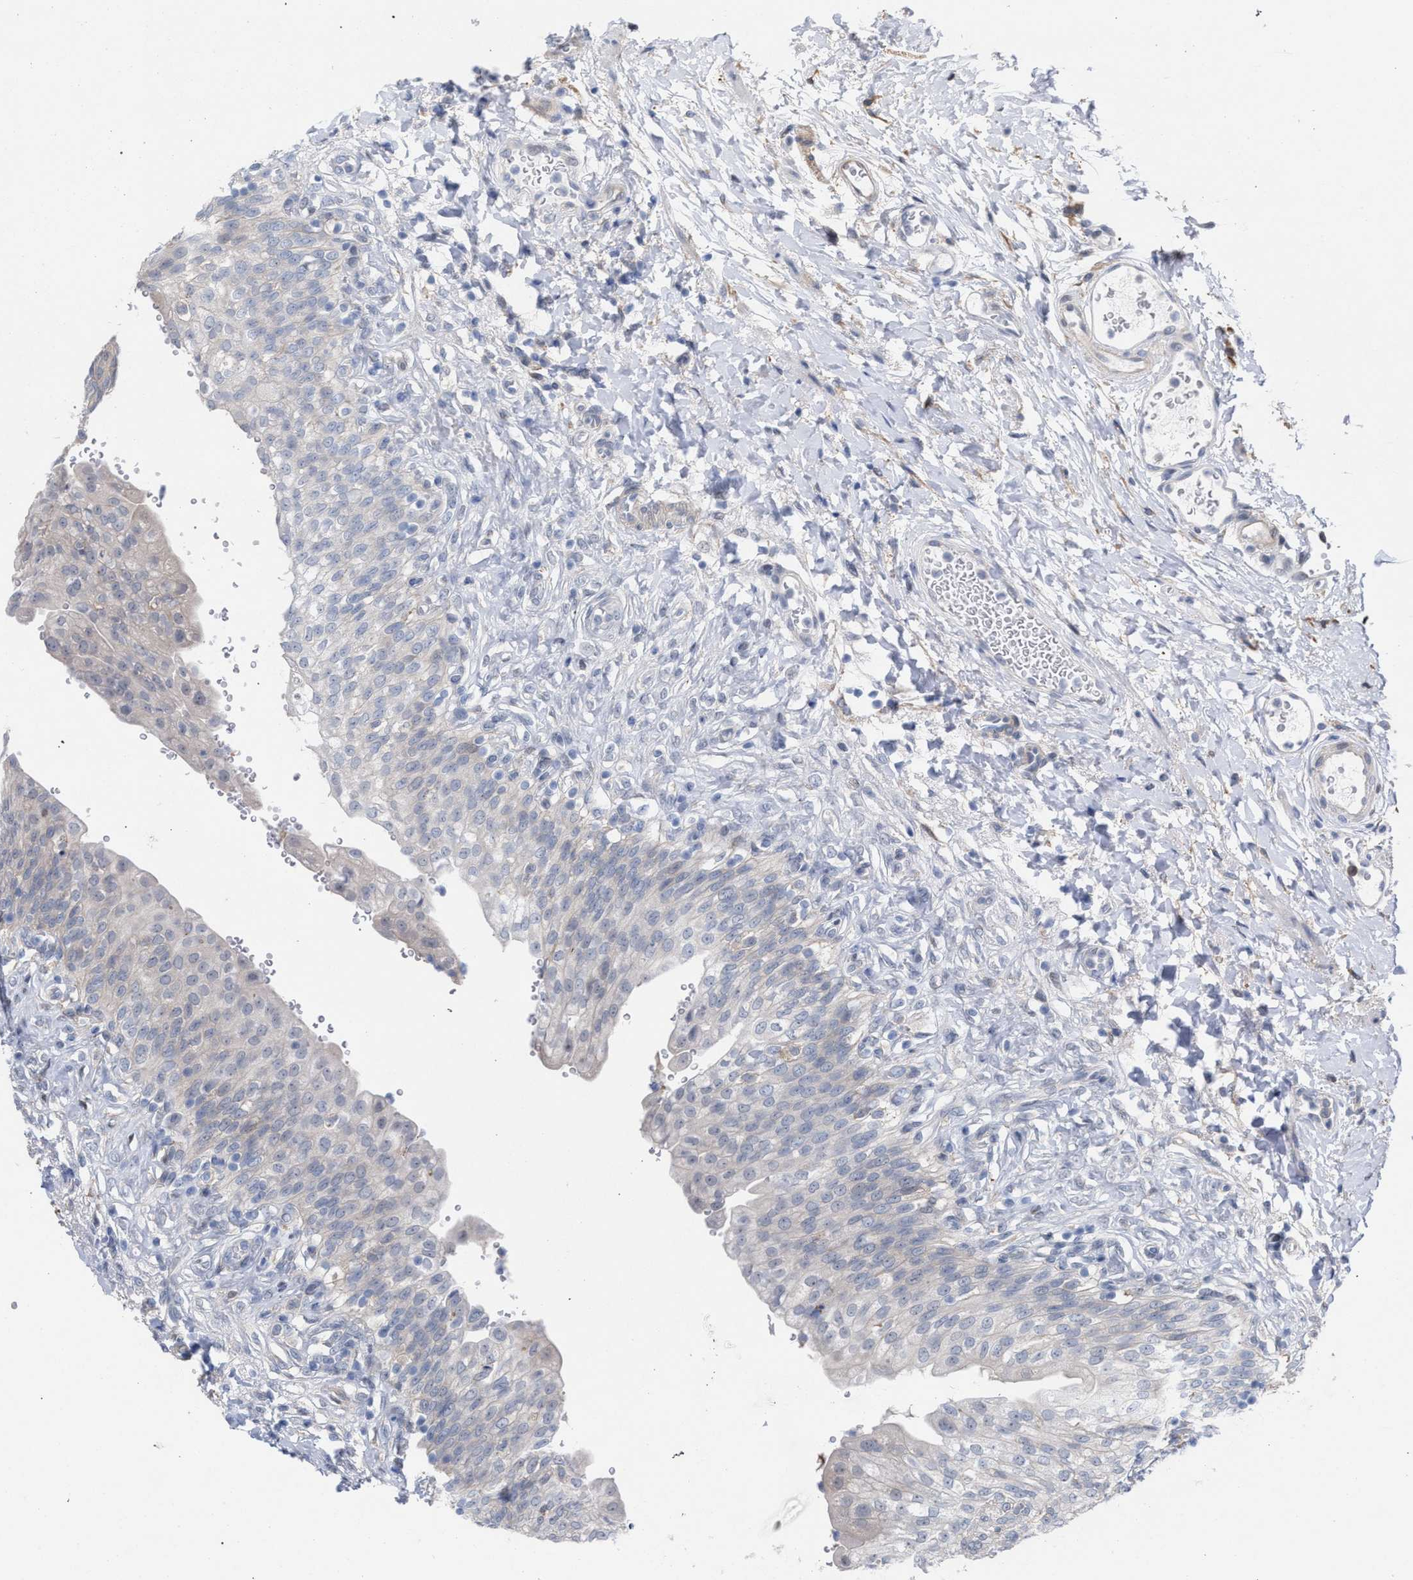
{"staining": {"intensity": "moderate", "quantity": "<25%", "location": "cytoplasmic/membranous"}, "tissue": "urinary bladder", "cell_type": "Urothelial cells", "image_type": "normal", "snomed": [{"axis": "morphology", "description": "Urothelial carcinoma, High grade"}, {"axis": "topography", "description": "Urinary bladder"}], "caption": "IHC staining of unremarkable urinary bladder, which exhibits low levels of moderate cytoplasmic/membranous positivity in approximately <25% of urothelial cells indicating moderate cytoplasmic/membranous protein positivity. The staining was performed using DAB (brown) for protein detection and nuclei were counterstained in hematoxylin (blue).", "gene": "FHOD3", "patient": {"sex": "male", "age": 46}}